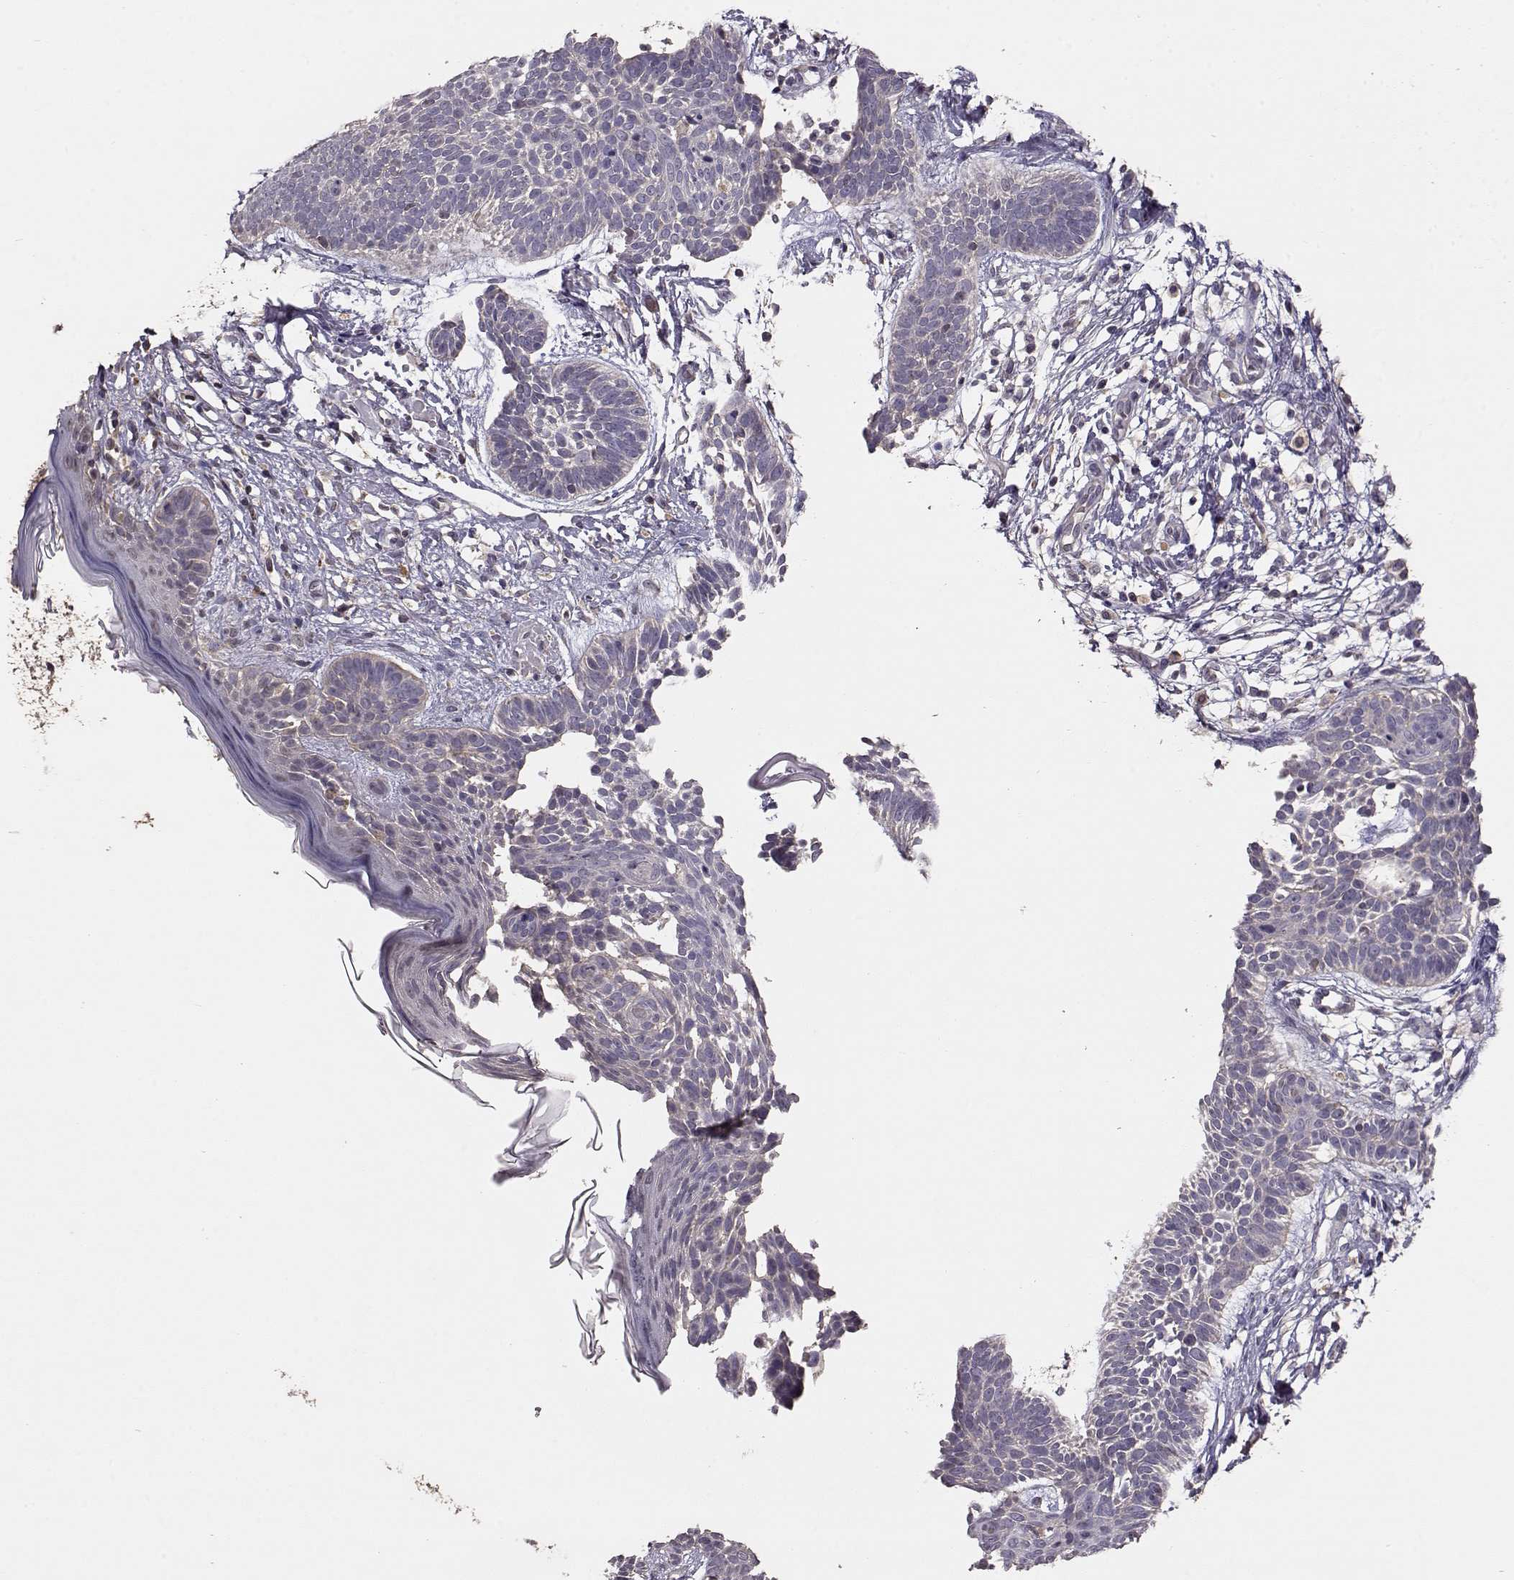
{"staining": {"intensity": "negative", "quantity": "none", "location": "none"}, "tissue": "skin cancer", "cell_type": "Tumor cells", "image_type": "cancer", "snomed": [{"axis": "morphology", "description": "Basal cell carcinoma"}, {"axis": "topography", "description": "Skin"}], "caption": "Basal cell carcinoma (skin) was stained to show a protein in brown. There is no significant expression in tumor cells.", "gene": "PMCH", "patient": {"sex": "male", "age": 85}}